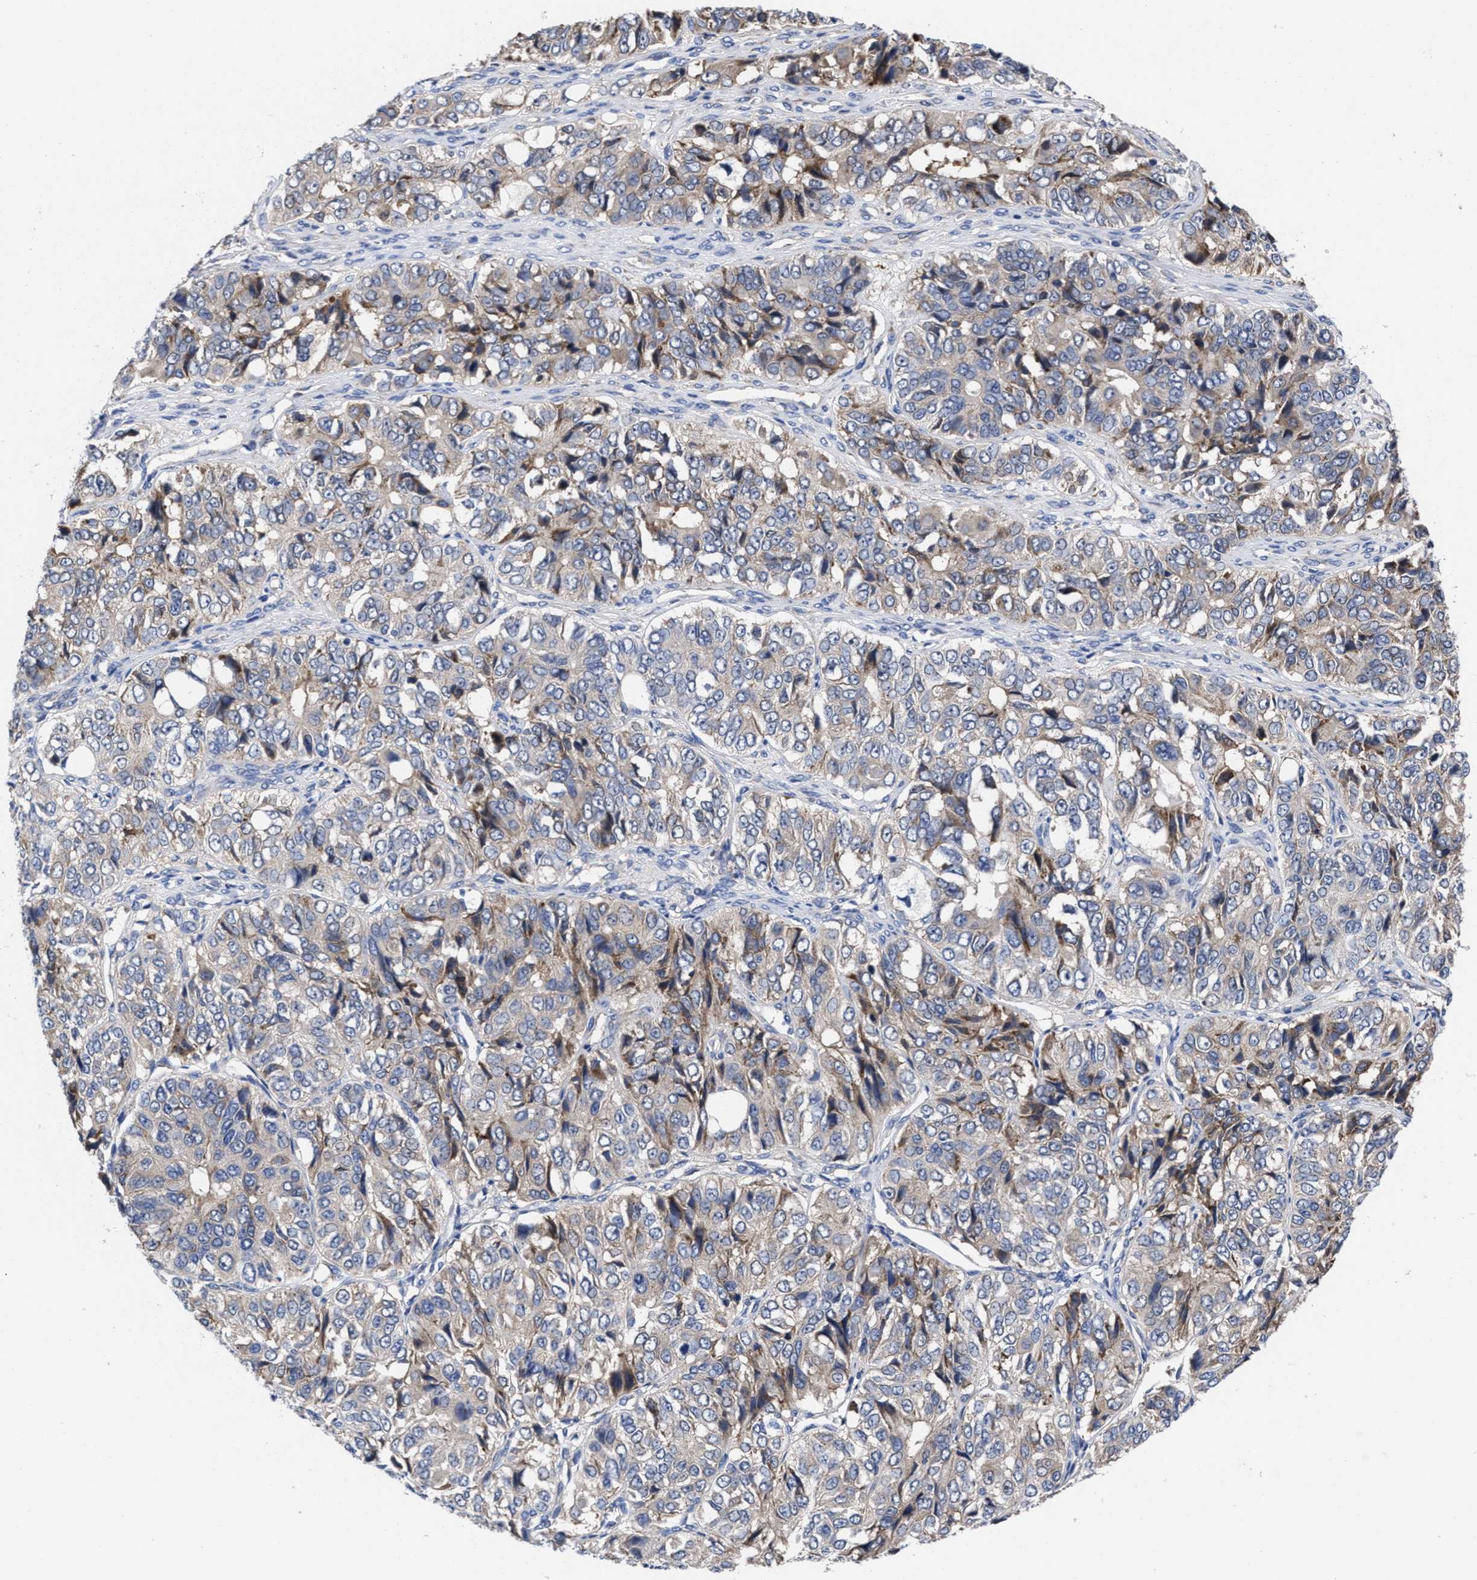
{"staining": {"intensity": "weak", "quantity": ">75%", "location": "cytoplasmic/membranous"}, "tissue": "ovarian cancer", "cell_type": "Tumor cells", "image_type": "cancer", "snomed": [{"axis": "morphology", "description": "Carcinoma, endometroid"}, {"axis": "topography", "description": "Ovary"}], "caption": "Ovarian cancer tissue exhibits weak cytoplasmic/membranous expression in approximately >75% of tumor cells, visualized by immunohistochemistry. Nuclei are stained in blue.", "gene": "TXNDC17", "patient": {"sex": "female", "age": 51}}